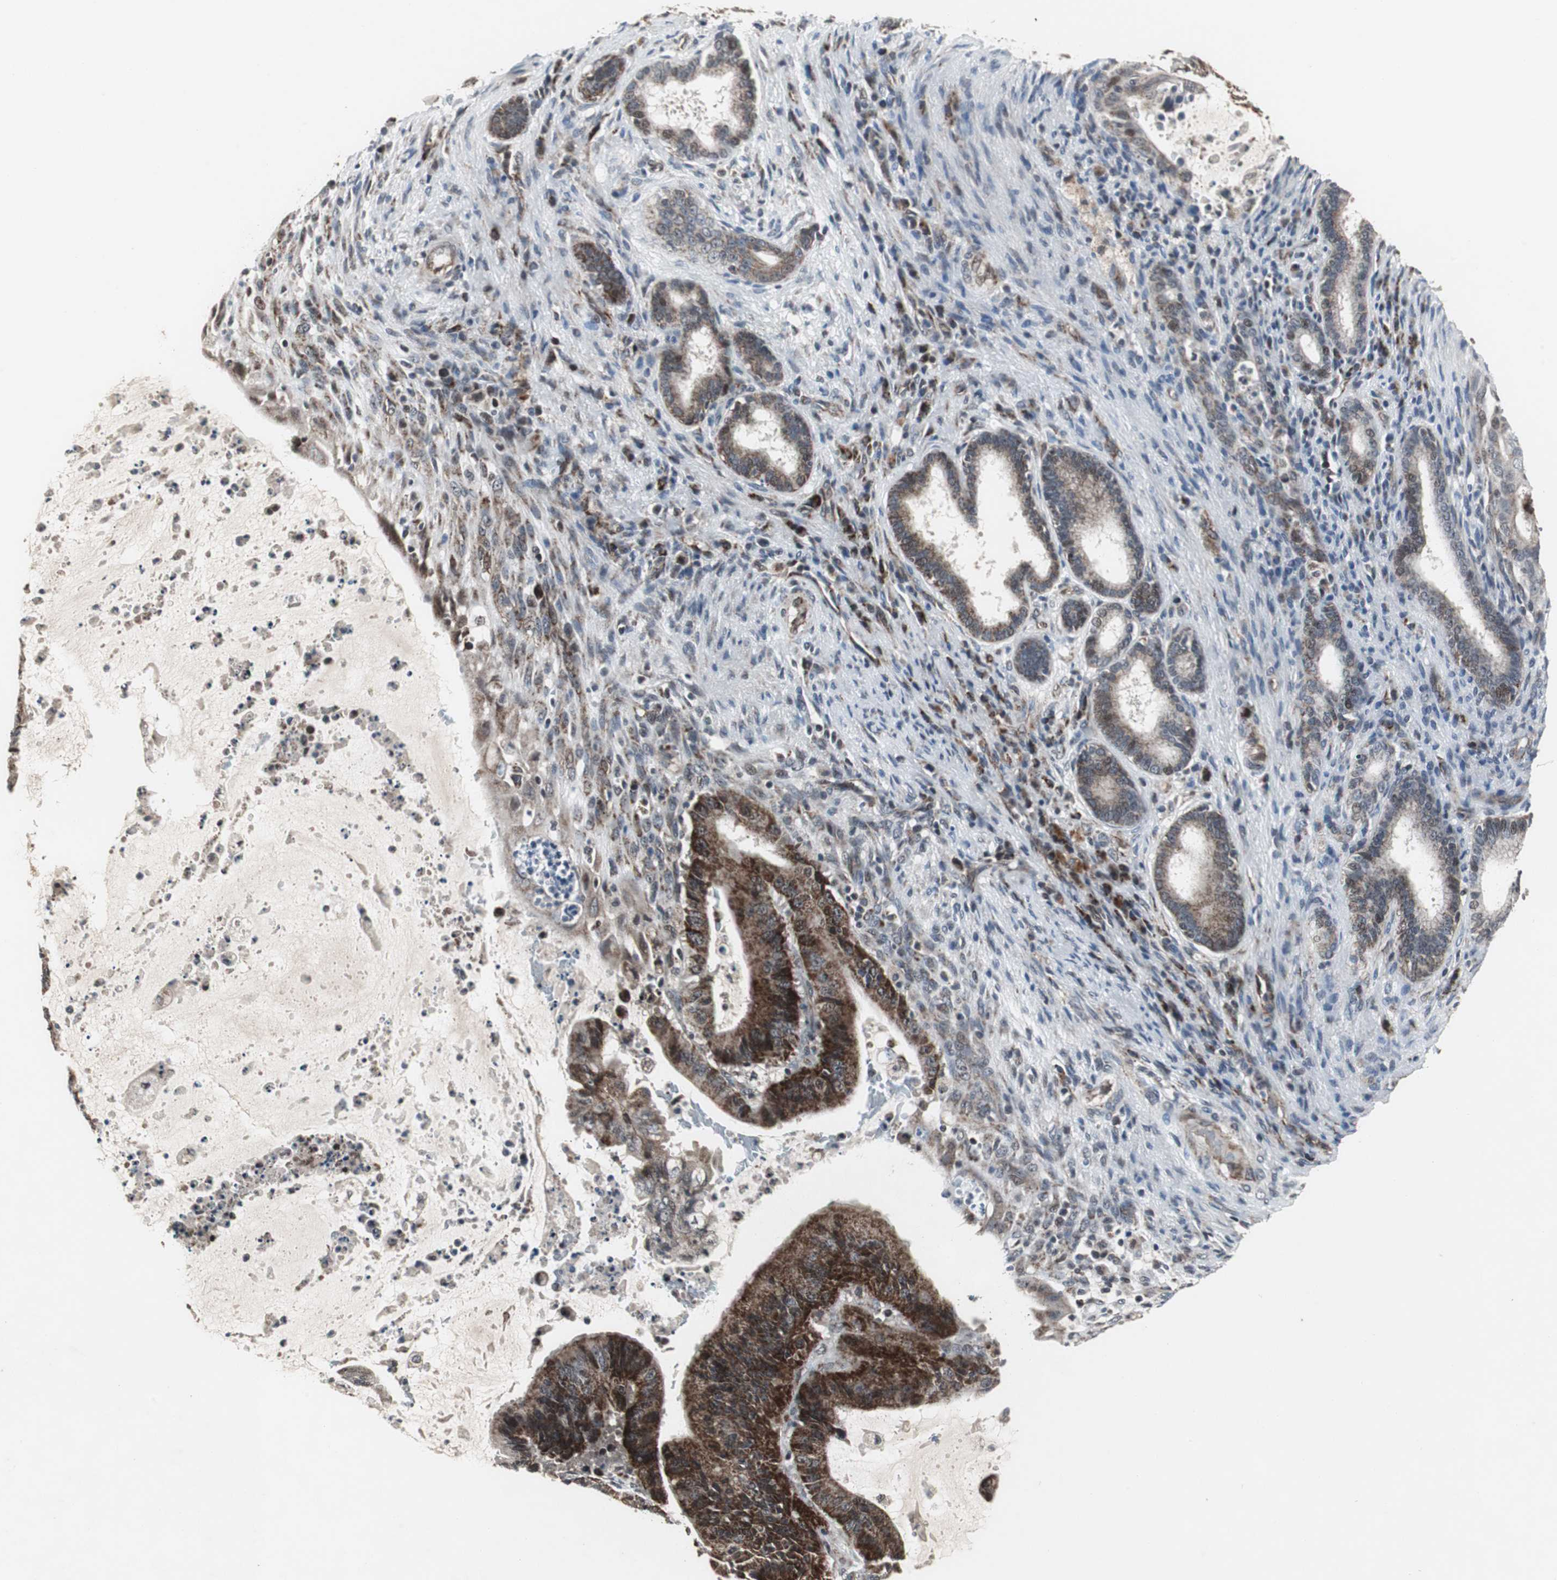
{"staining": {"intensity": "strong", "quantity": ">75%", "location": "cytoplasmic/membranous"}, "tissue": "liver cancer", "cell_type": "Tumor cells", "image_type": "cancer", "snomed": [{"axis": "morphology", "description": "Cholangiocarcinoma"}, {"axis": "topography", "description": "Liver"}], "caption": "The immunohistochemical stain shows strong cytoplasmic/membranous expression in tumor cells of liver cancer tissue.", "gene": "MRPL40", "patient": {"sex": "female", "age": 73}}